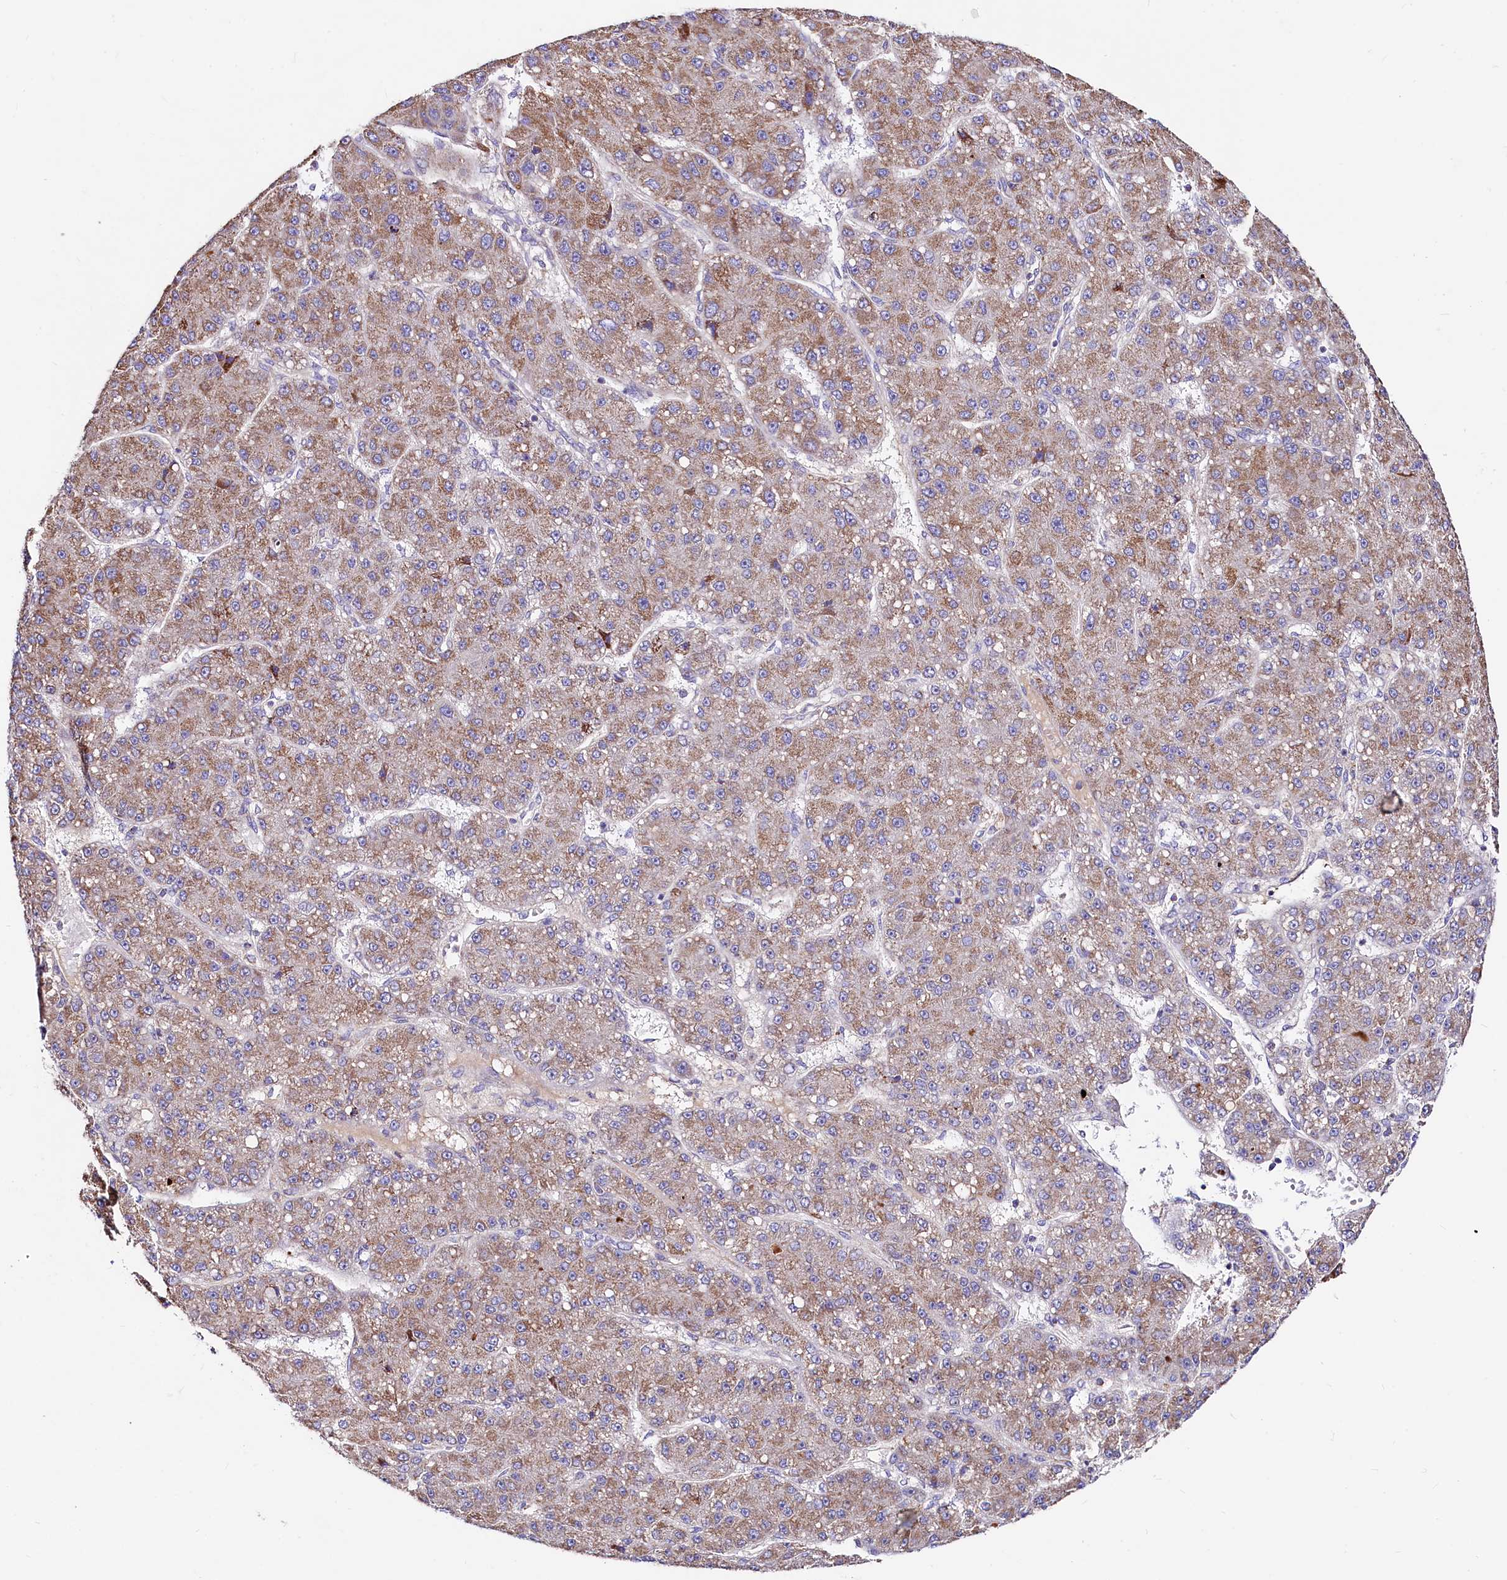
{"staining": {"intensity": "weak", "quantity": ">75%", "location": "cytoplasmic/membranous"}, "tissue": "liver cancer", "cell_type": "Tumor cells", "image_type": "cancer", "snomed": [{"axis": "morphology", "description": "Carcinoma, Hepatocellular, NOS"}, {"axis": "topography", "description": "Liver"}], "caption": "Protein expression analysis of liver cancer shows weak cytoplasmic/membranous positivity in approximately >75% of tumor cells. (DAB = brown stain, brightfield microscopy at high magnification).", "gene": "CIAO3", "patient": {"sex": "male", "age": 67}}